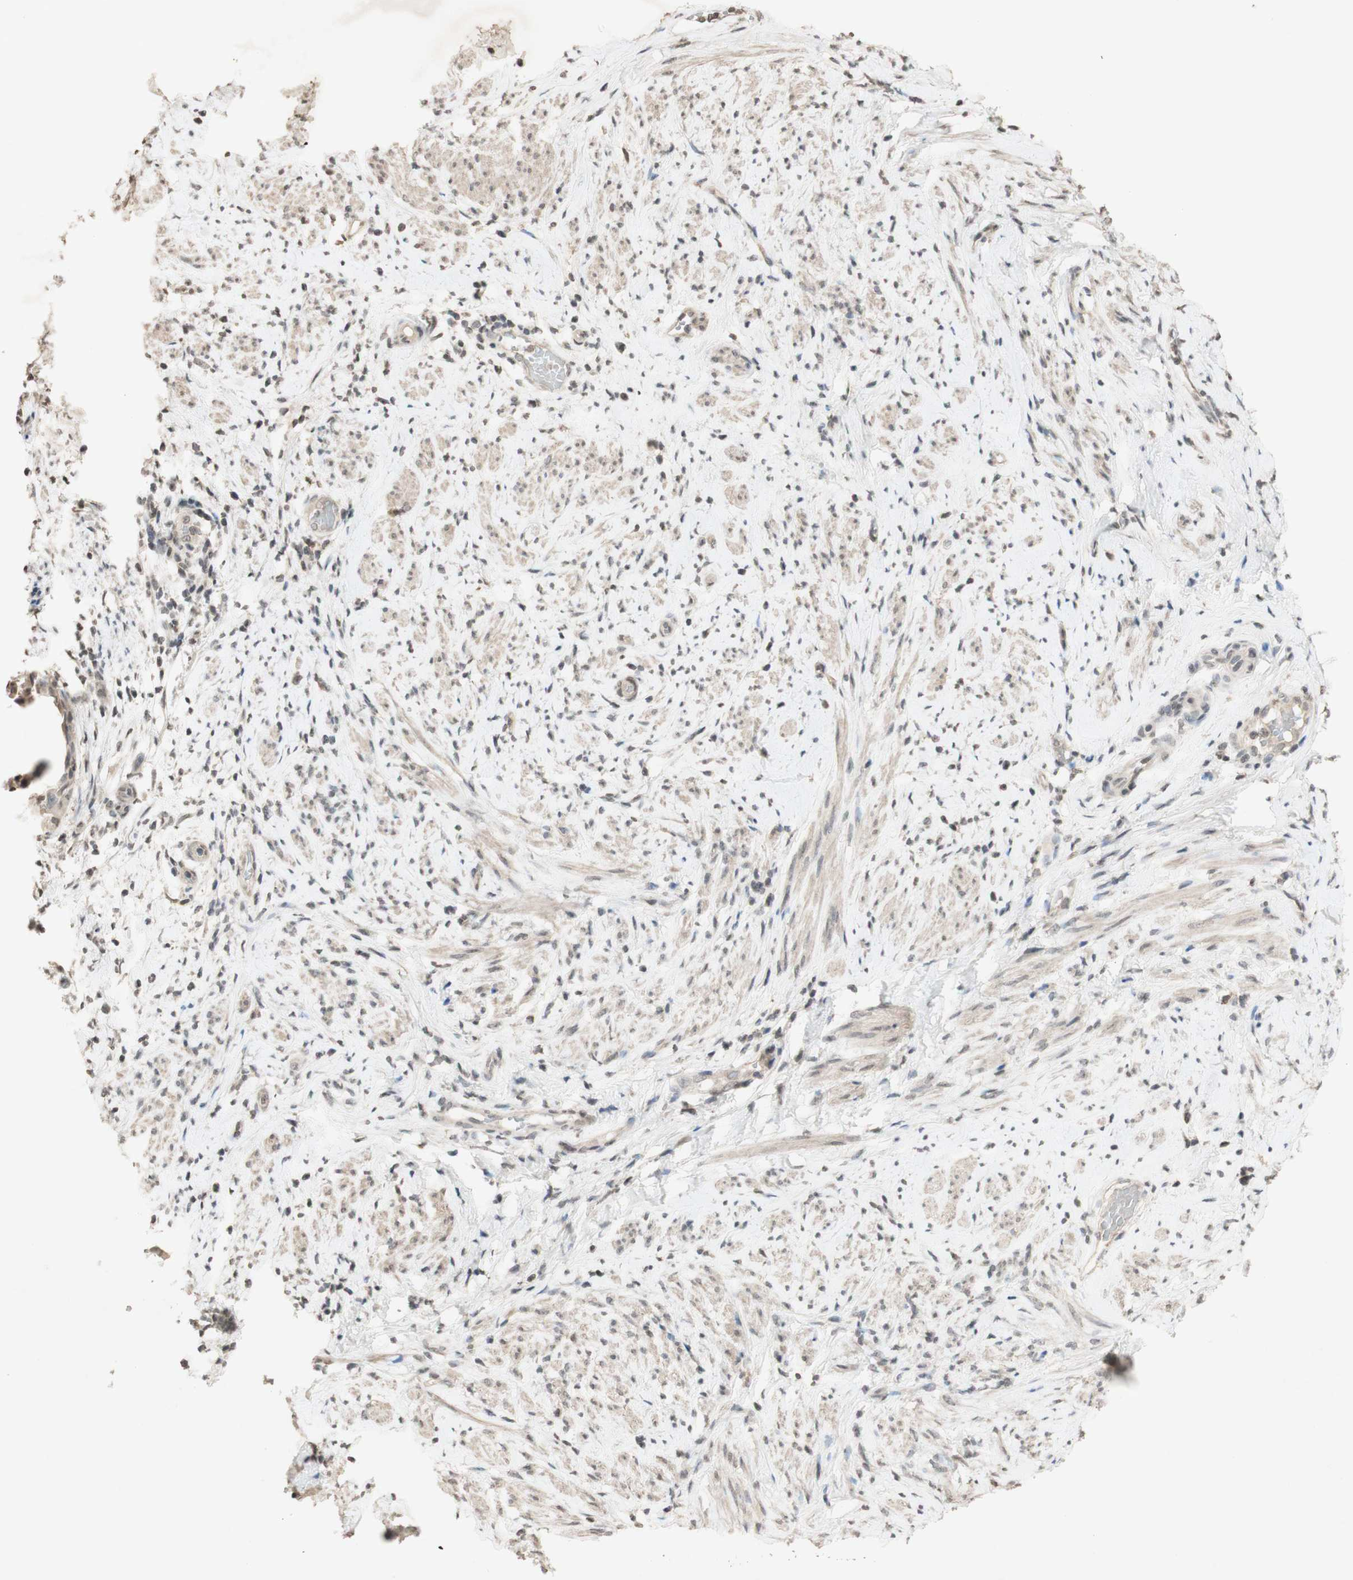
{"staining": {"intensity": "weak", "quantity": ">75%", "location": "cytoplasmic/membranous"}, "tissue": "endometrial cancer", "cell_type": "Tumor cells", "image_type": "cancer", "snomed": [{"axis": "morphology", "description": "Adenocarcinoma, NOS"}, {"axis": "topography", "description": "Endometrium"}], "caption": "IHC of human endometrial cancer (adenocarcinoma) exhibits low levels of weak cytoplasmic/membranous expression in about >75% of tumor cells.", "gene": "GLI1", "patient": {"sex": "female", "age": 85}}